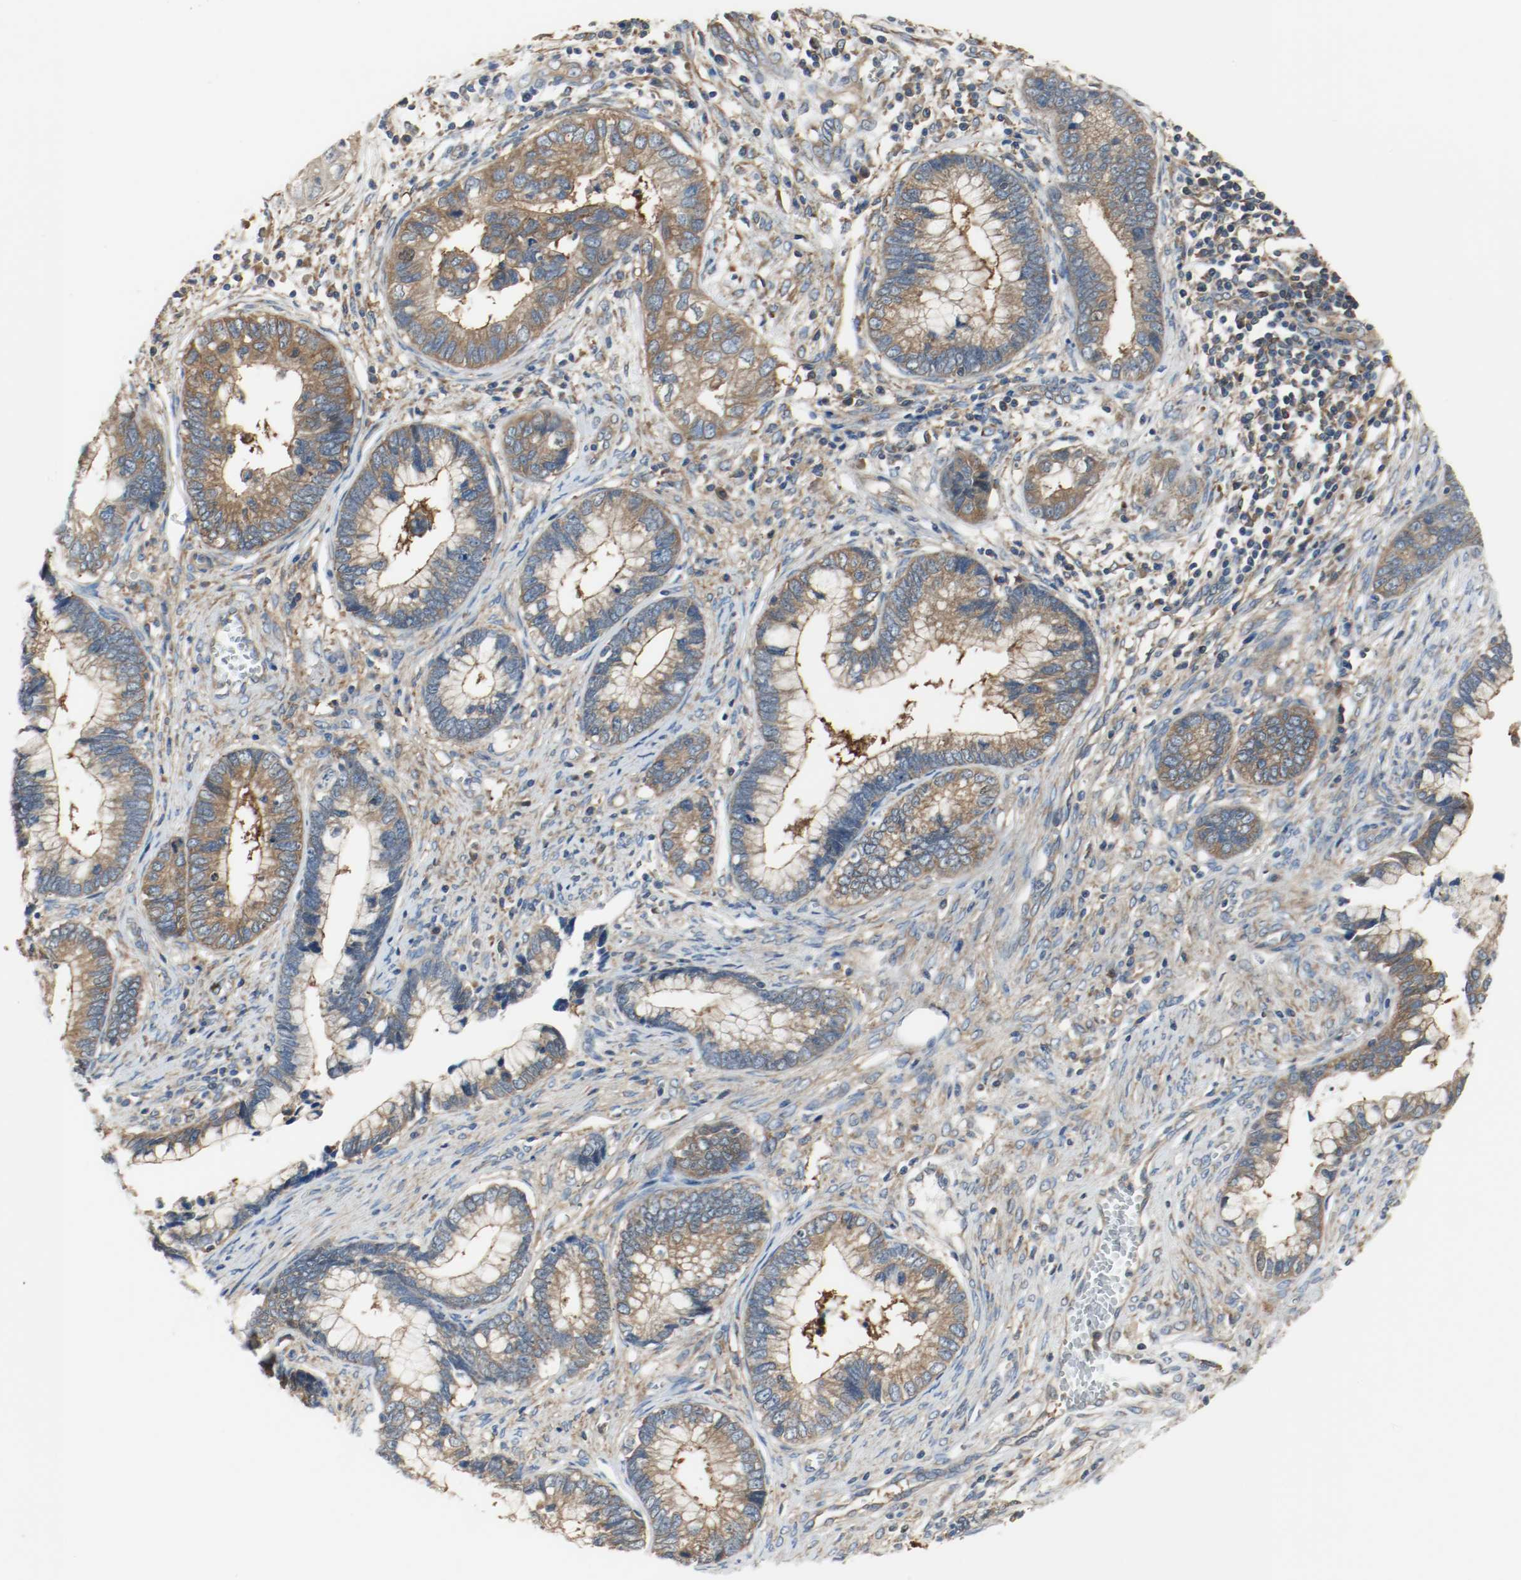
{"staining": {"intensity": "strong", "quantity": ">75%", "location": "cytoplasmic/membranous"}, "tissue": "cervical cancer", "cell_type": "Tumor cells", "image_type": "cancer", "snomed": [{"axis": "morphology", "description": "Adenocarcinoma, NOS"}, {"axis": "topography", "description": "Cervix"}], "caption": "Strong cytoplasmic/membranous staining for a protein is present in approximately >75% of tumor cells of cervical cancer using immunohistochemistry (IHC).", "gene": "HGS", "patient": {"sex": "female", "age": 44}}